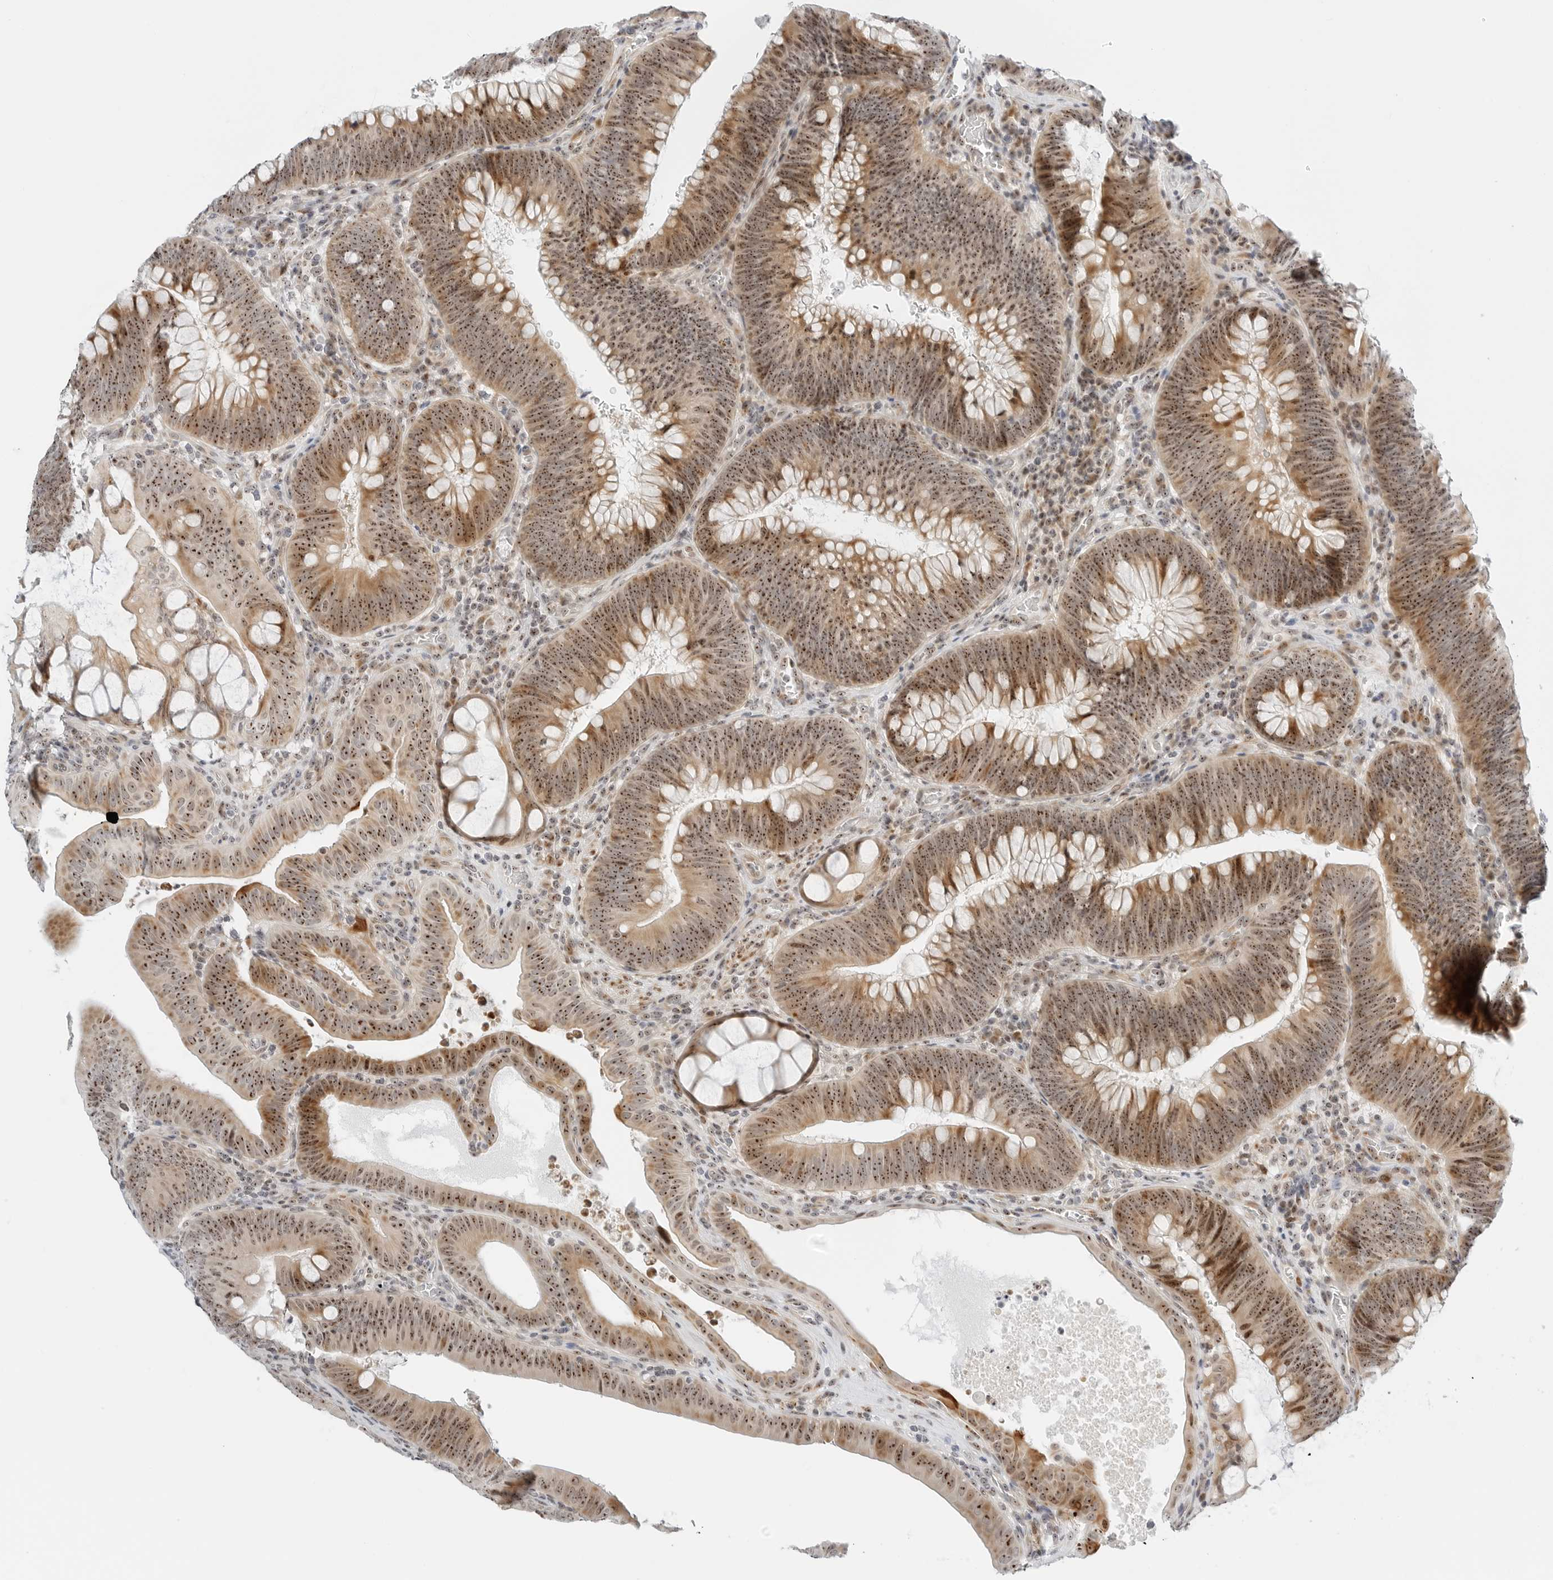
{"staining": {"intensity": "moderate", "quantity": ">75%", "location": "cytoplasmic/membranous,nuclear"}, "tissue": "colorectal cancer", "cell_type": "Tumor cells", "image_type": "cancer", "snomed": [{"axis": "morphology", "description": "Normal tissue, NOS"}, {"axis": "topography", "description": "Colon"}], "caption": "Immunohistochemistry staining of colorectal cancer, which reveals medium levels of moderate cytoplasmic/membranous and nuclear staining in about >75% of tumor cells indicating moderate cytoplasmic/membranous and nuclear protein positivity. The staining was performed using DAB (3,3'-diaminobenzidine) (brown) for protein detection and nuclei were counterstained in hematoxylin (blue).", "gene": "RIMKLA", "patient": {"sex": "female", "age": 82}}